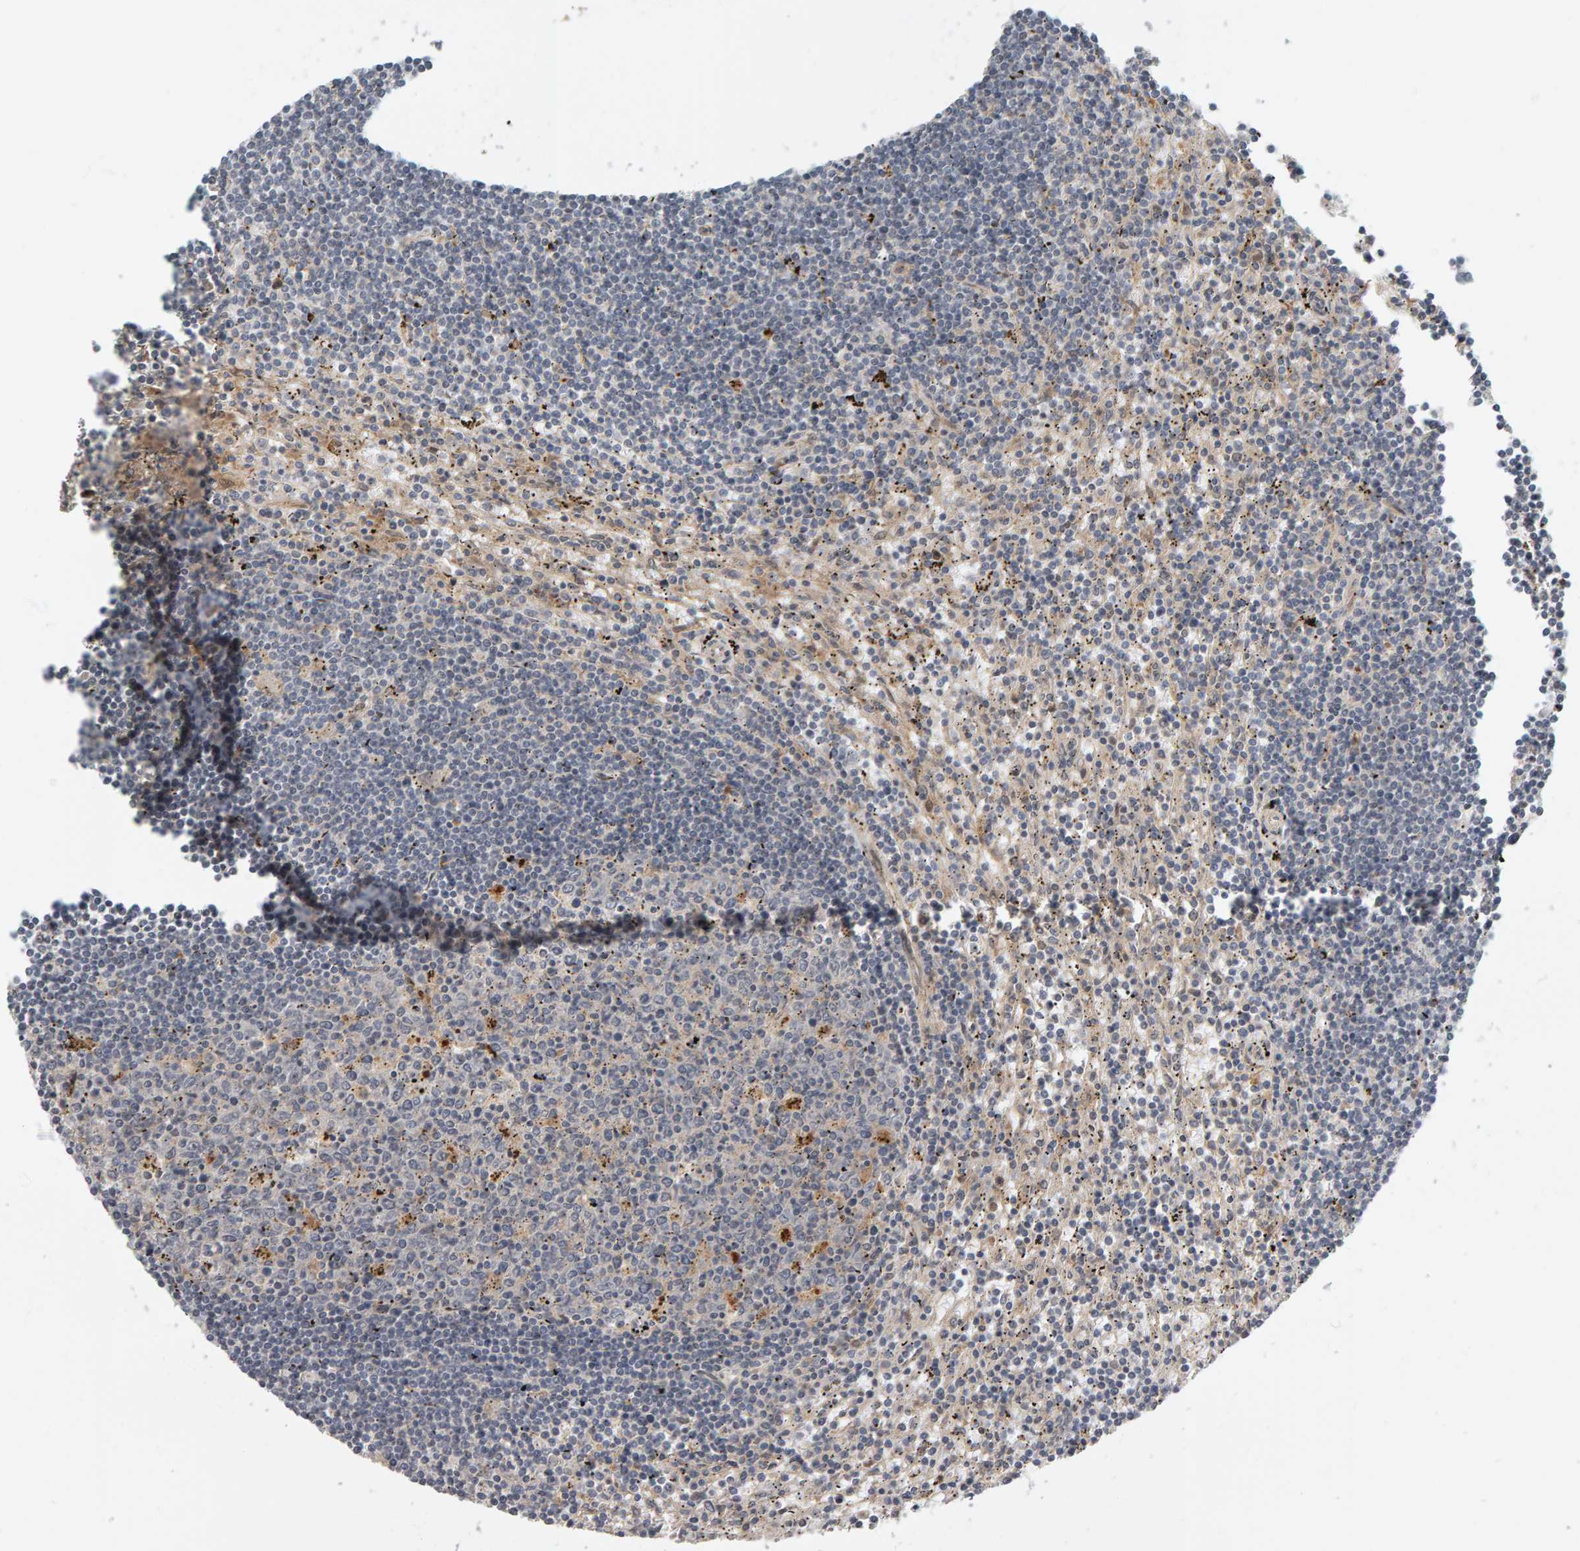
{"staining": {"intensity": "negative", "quantity": "none", "location": "none"}, "tissue": "lymphoma", "cell_type": "Tumor cells", "image_type": "cancer", "snomed": [{"axis": "morphology", "description": "Malignant lymphoma, non-Hodgkin's type, Low grade"}, {"axis": "topography", "description": "Spleen"}], "caption": "DAB (3,3'-diaminobenzidine) immunohistochemical staining of malignant lymphoma, non-Hodgkin's type (low-grade) demonstrates no significant staining in tumor cells.", "gene": "ZNF160", "patient": {"sex": "male", "age": 76}}